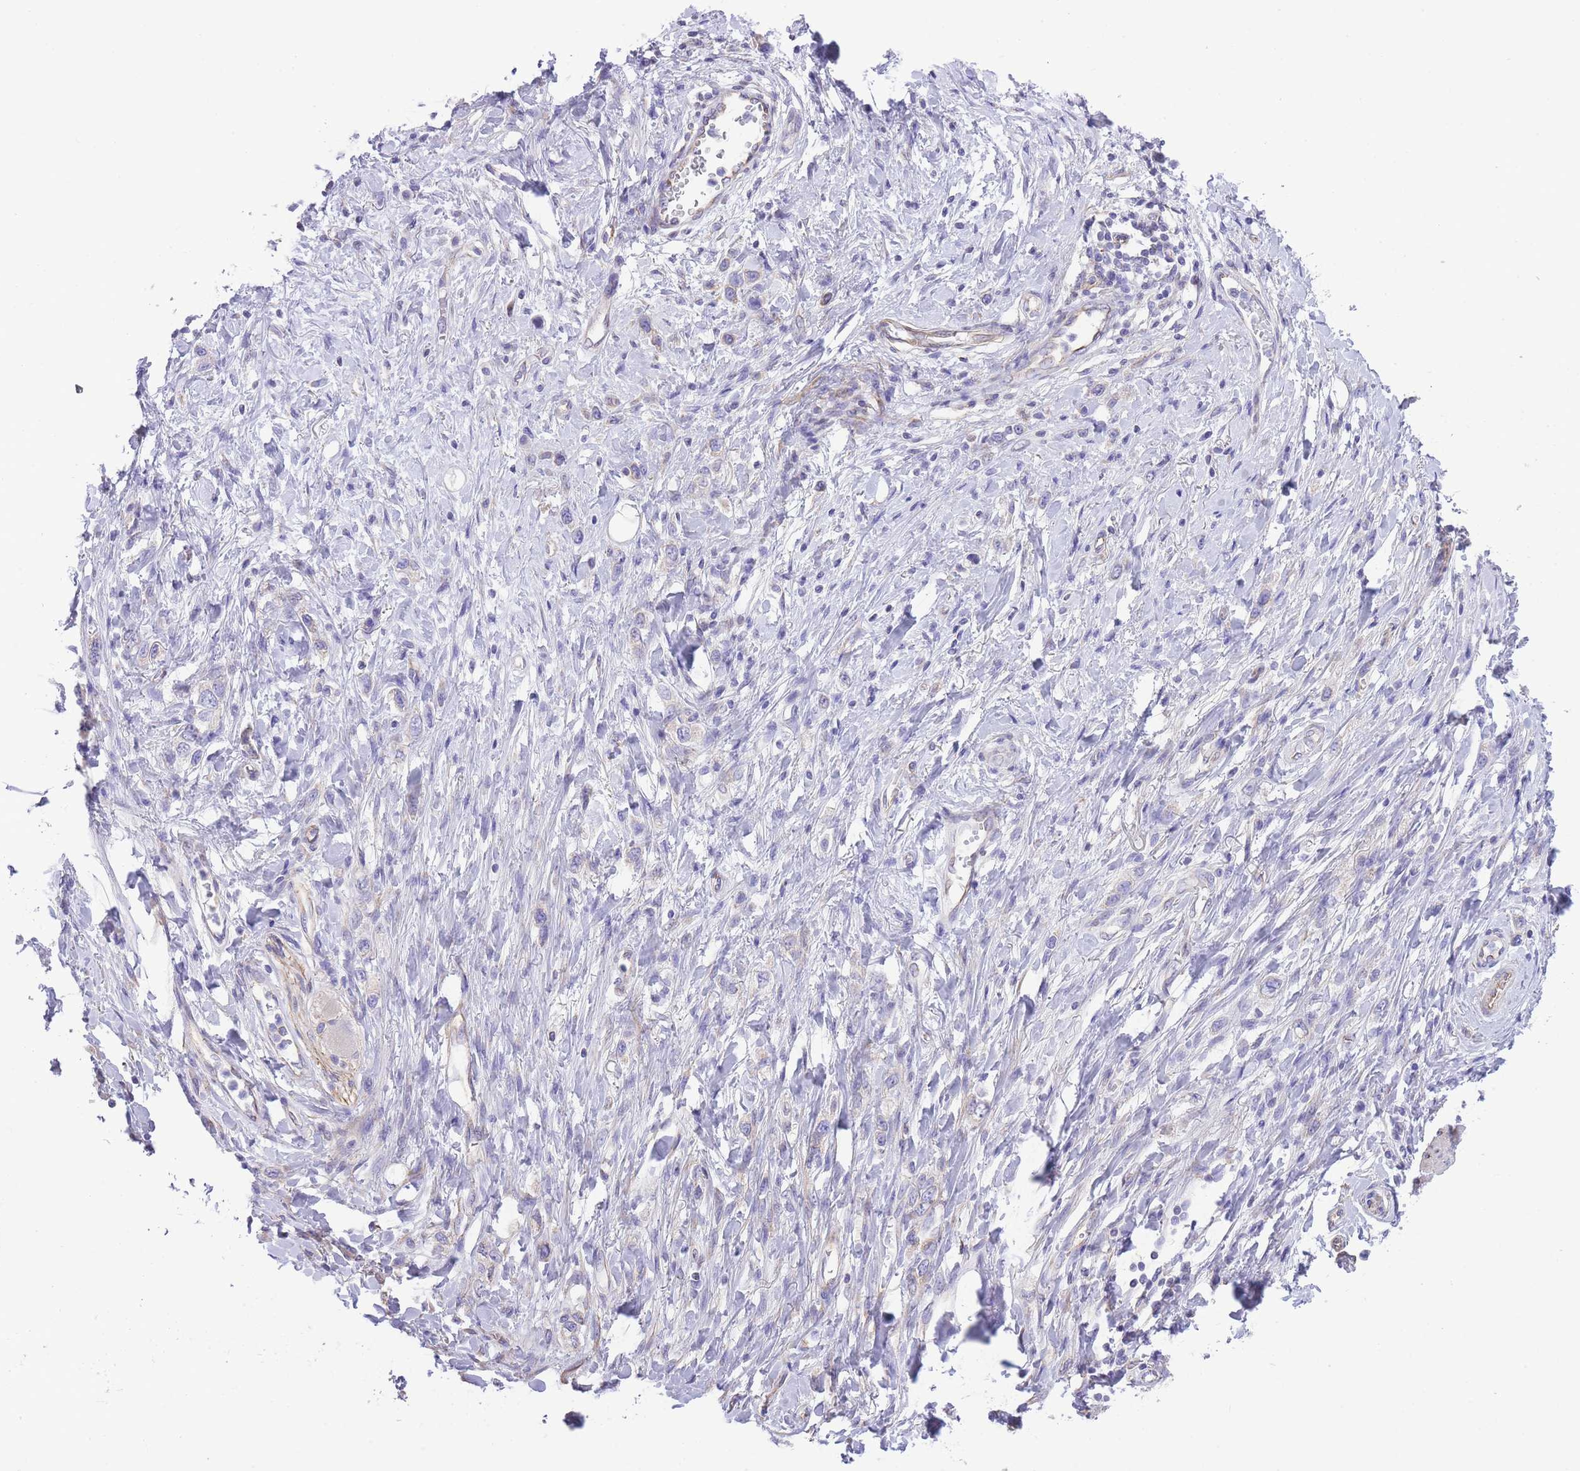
{"staining": {"intensity": "negative", "quantity": "none", "location": "none"}, "tissue": "stomach cancer", "cell_type": "Tumor cells", "image_type": "cancer", "snomed": [{"axis": "morphology", "description": "Adenocarcinoma, NOS"}, {"axis": "topography", "description": "Stomach"}], "caption": "Immunohistochemistry micrograph of stomach cancer stained for a protein (brown), which reveals no positivity in tumor cells.", "gene": "RHOU", "patient": {"sex": "female", "age": 65}}